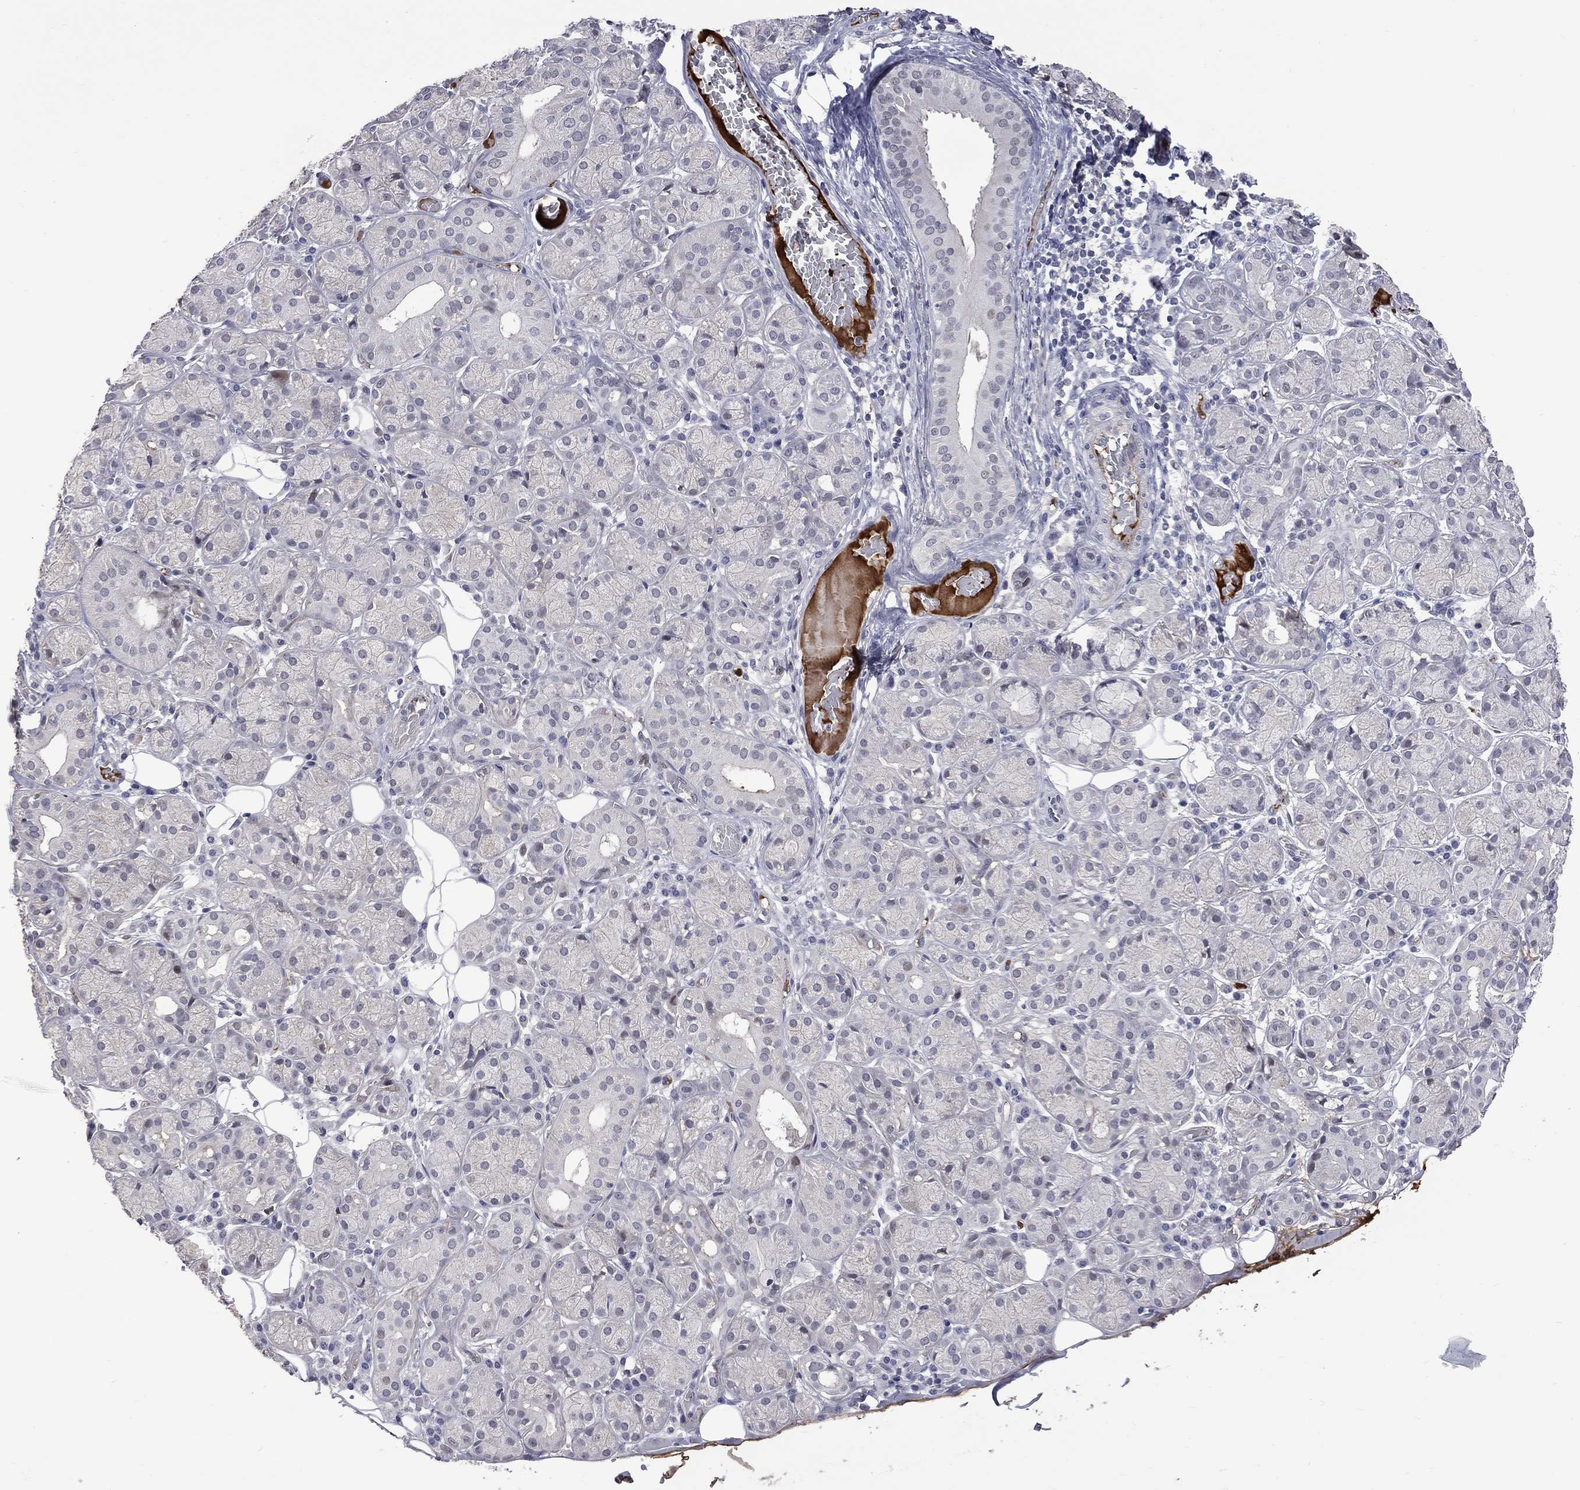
{"staining": {"intensity": "negative", "quantity": "none", "location": "none"}, "tissue": "salivary gland", "cell_type": "Glandular cells", "image_type": "normal", "snomed": [{"axis": "morphology", "description": "Normal tissue, NOS"}, {"axis": "topography", "description": "Salivary gland"}], "caption": "Immunohistochemistry histopathology image of benign salivary gland: human salivary gland stained with DAB (3,3'-diaminobenzidine) shows no significant protein staining in glandular cells.", "gene": "FGG", "patient": {"sex": "male", "age": 71}}